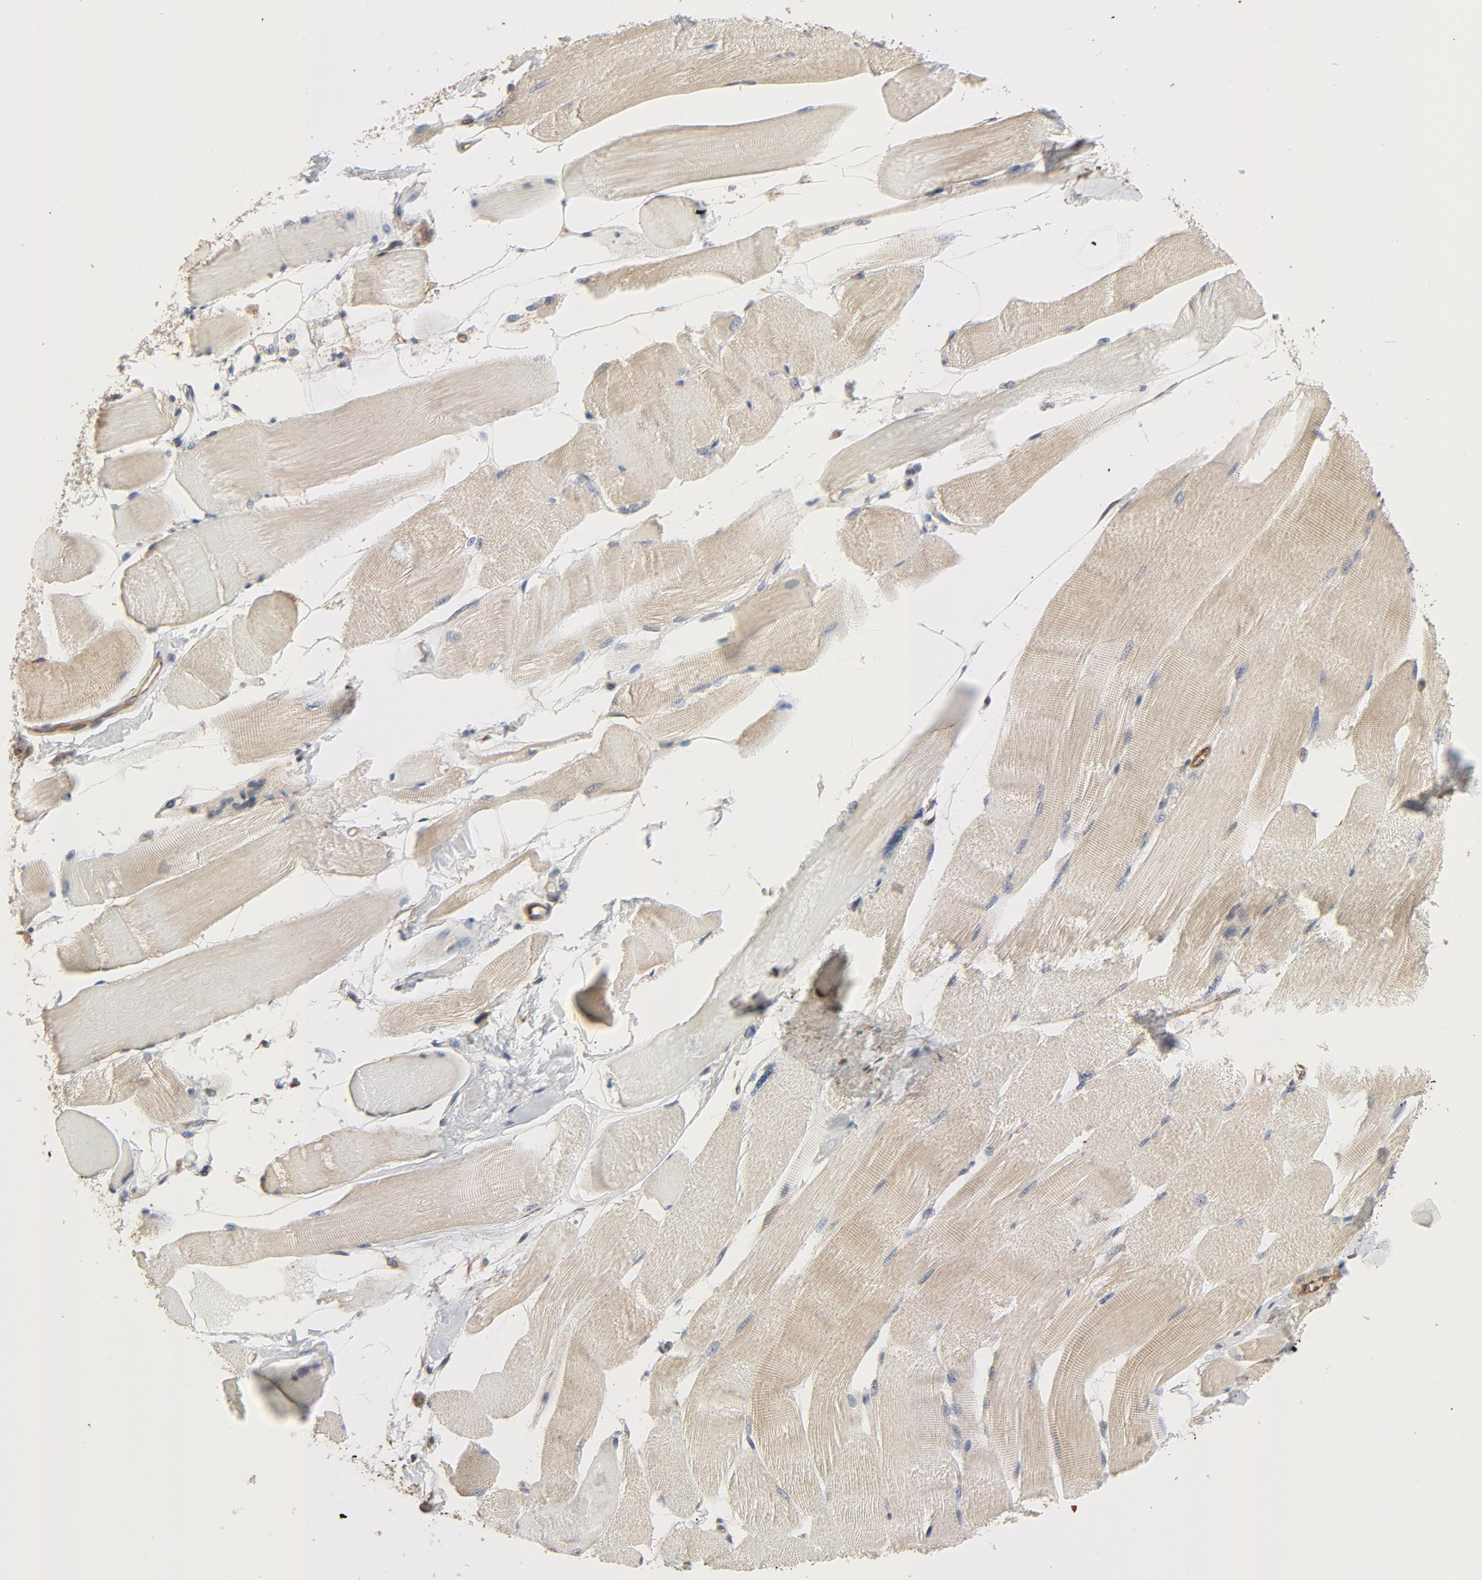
{"staining": {"intensity": "weak", "quantity": "25%-75%", "location": "cytoplasmic/membranous"}, "tissue": "skeletal muscle", "cell_type": "Myocytes", "image_type": "normal", "snomed": [{"axis": "morphology", "description": "Normal tissue, NOS"}, {"axis": "topography", "description": "Skeletal muscle"}, {"axis": "topography", "description": "Peripheral nerve tissue"}], "caption": "Weak cytoplasmic/membranous positivity for a protein is seen in approximately 25%-75% of myocytes of normal skeletal muscle using immunohistochemistry (IHC).", "gene": "TRIOBP", "patient": {"sex": "female", "age": 84}}